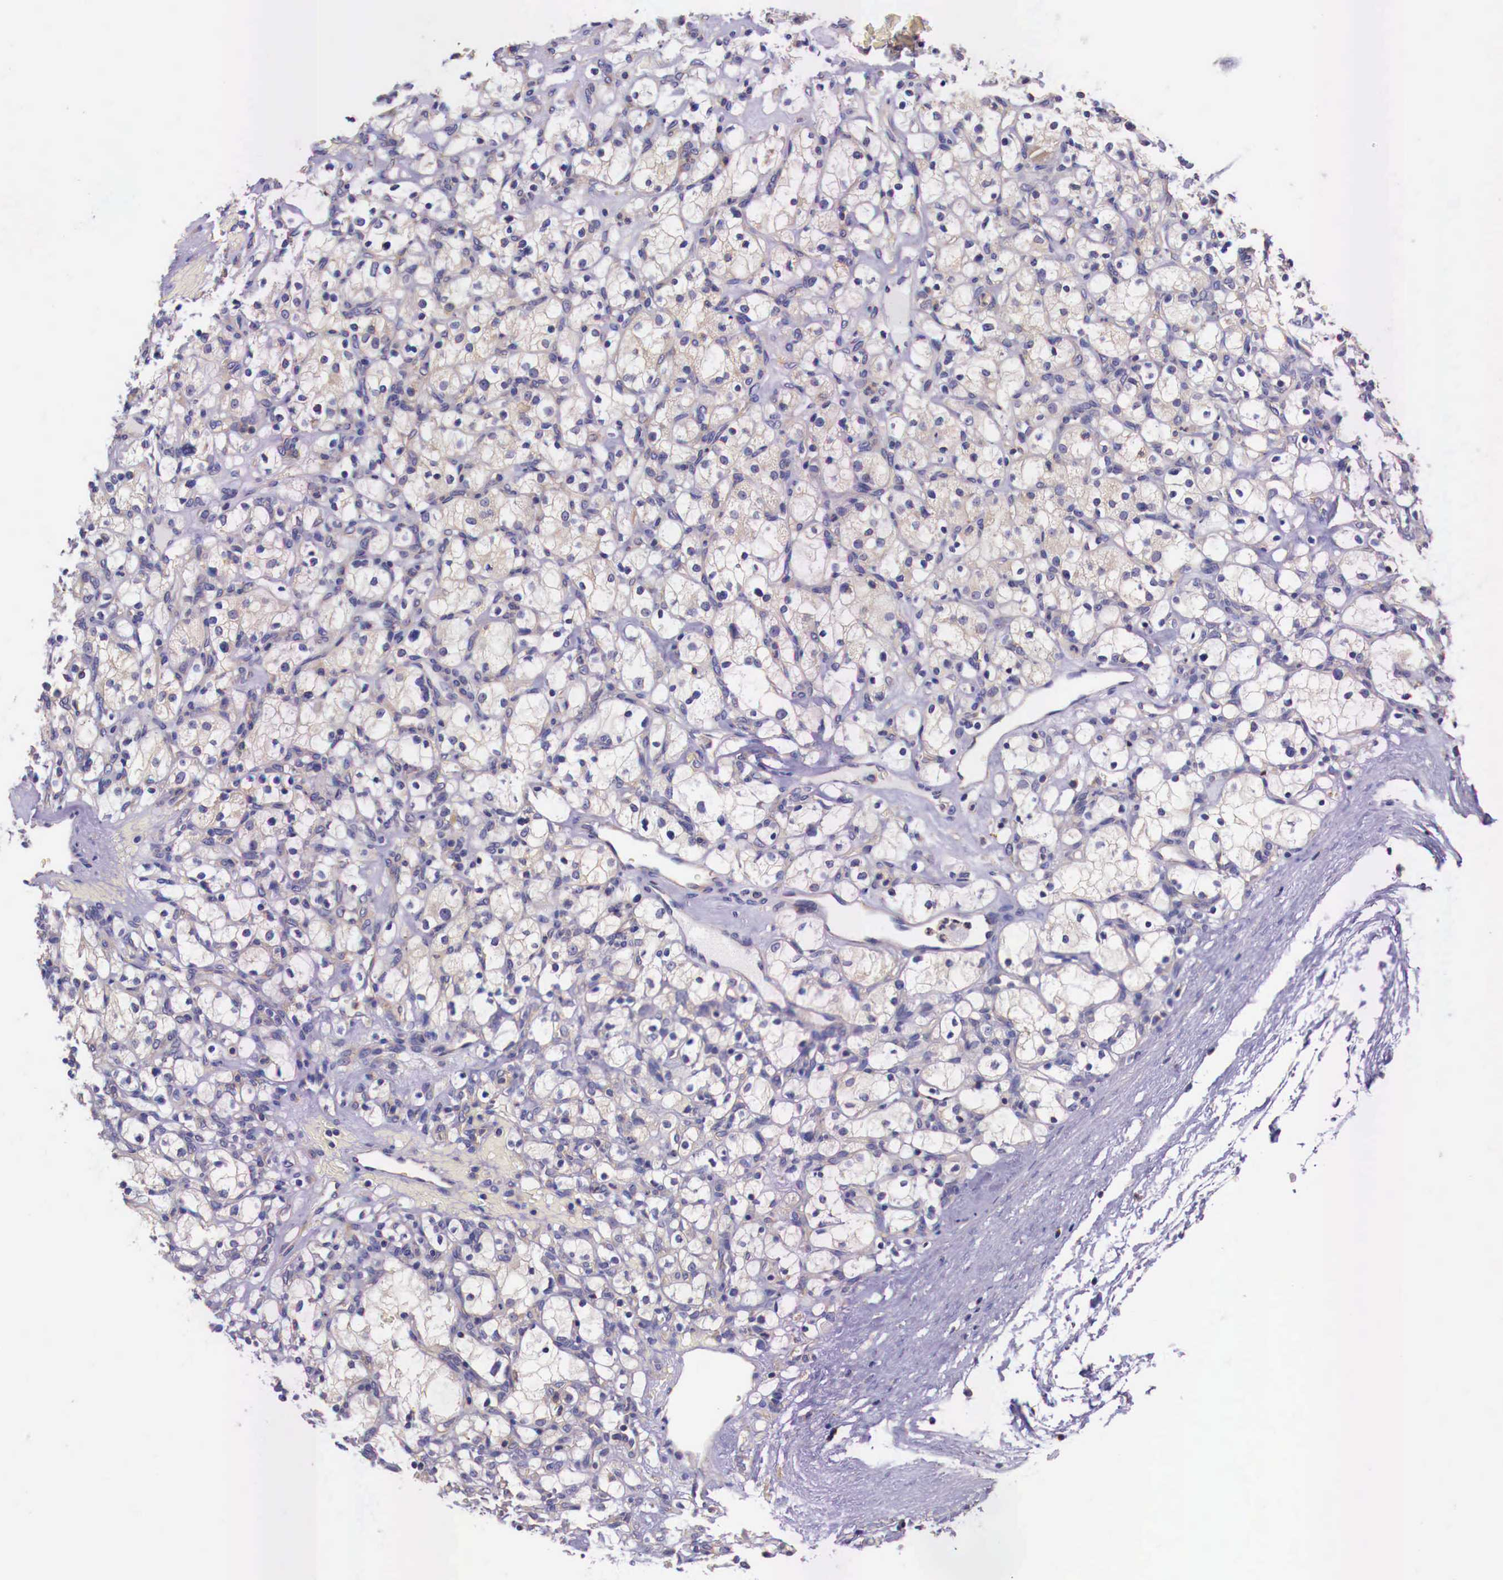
{"staining": {"intensity": "negative", "quantity": "none", "location": "none"}, "tissue": "renal cancer", "cell_type": "Tumor cells", "image_type": "cancer", "snomed": [{"axis": "morphology", "description": "Adenocarcinoma, NOS"}, {"axis": "topography", "description": "Kidney"}], "caption": "The image shows no significant staining in tumor cells of renal cancer (adenocarcinoma).", "gene": "GRIPAP1", "patient": {"sex": "female", "age": 83}}